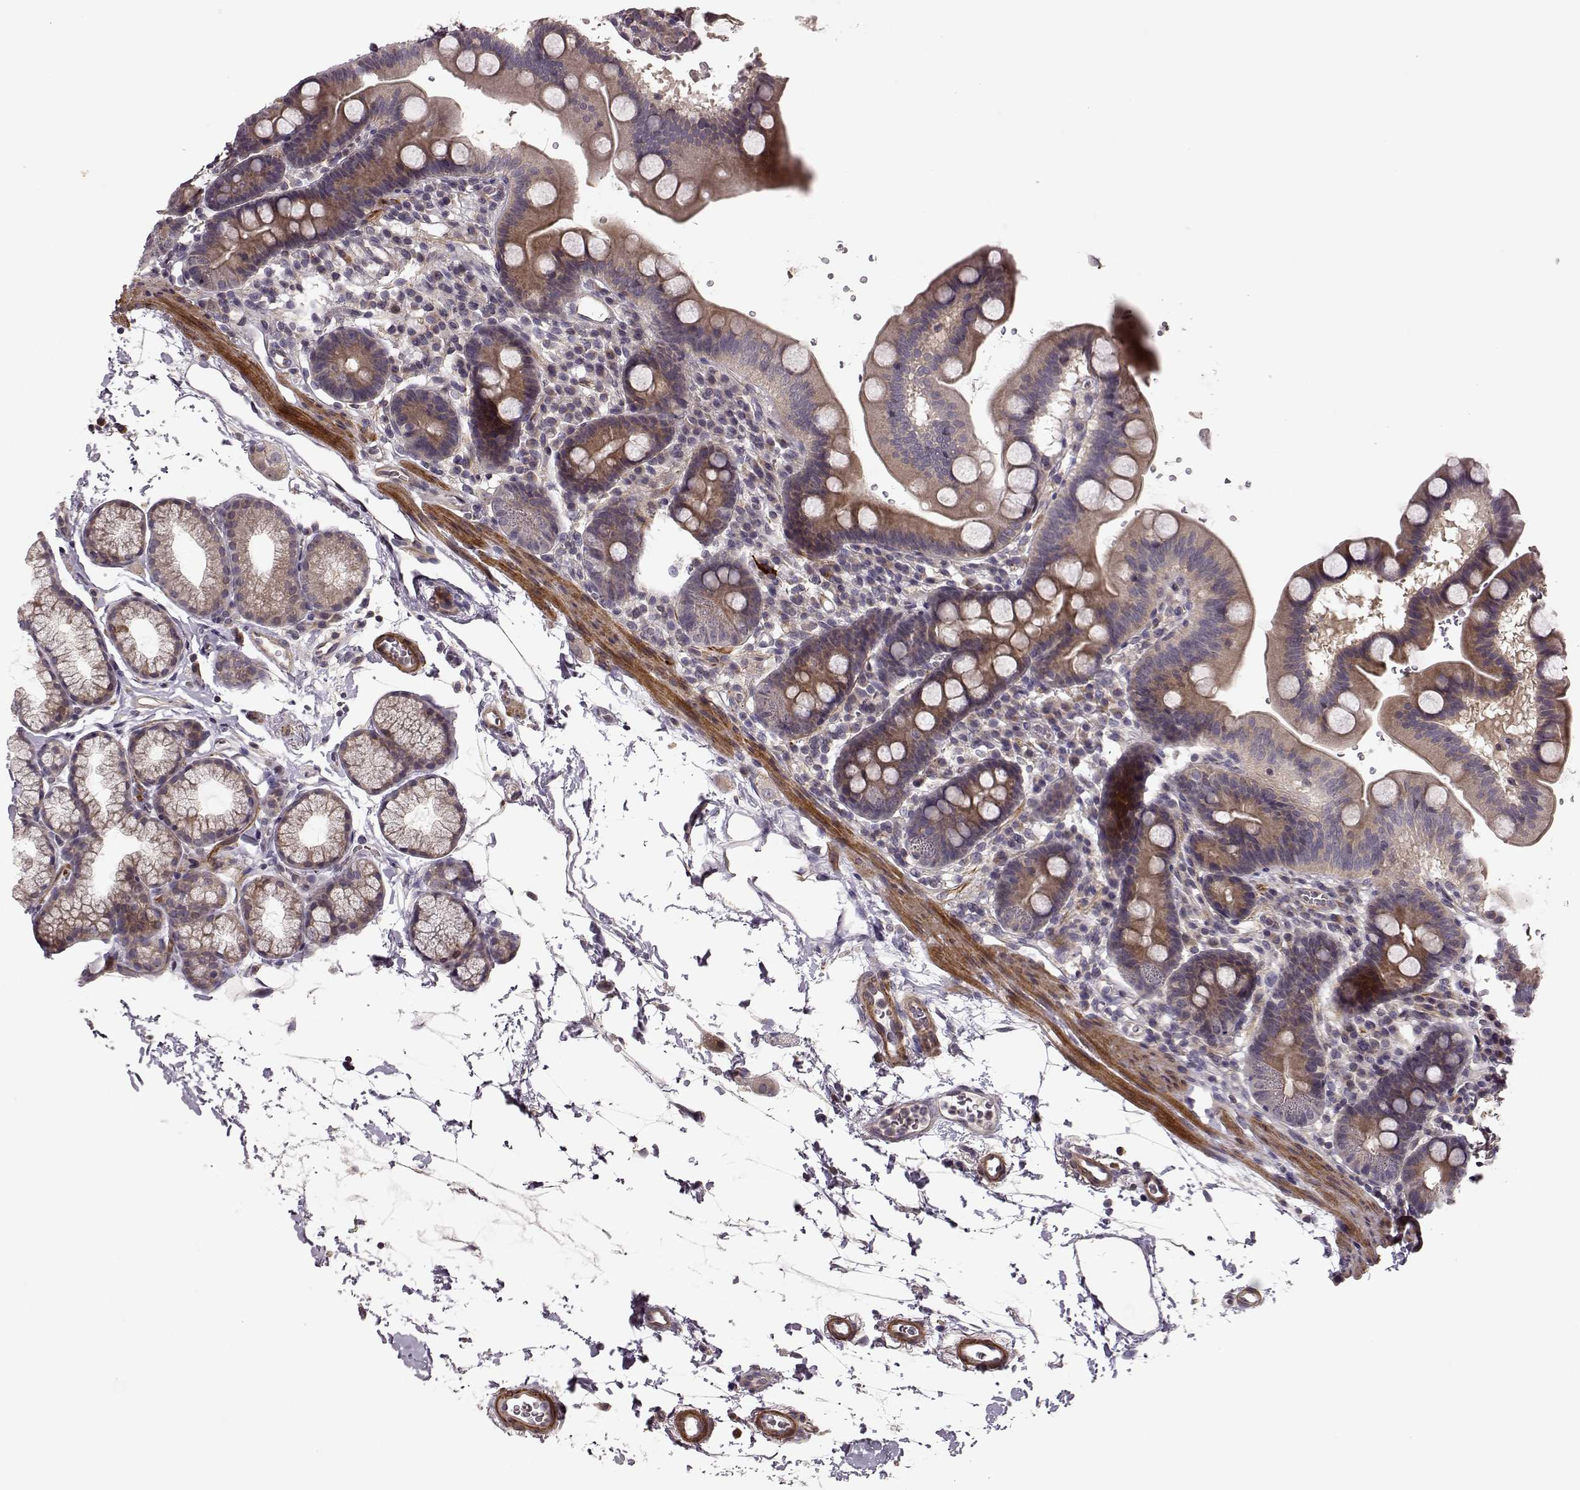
{"staining": {"intensity": "weak", "quantity": "25%-75%", "location": "cytoplasmic/membranous"}, "tissue": "duodenum", "cell_type": "Glandular cells", "image_type": "normal", "snomed": [{"axis": "morphology", "description": "Normal tissue, NOS"}, {"axis": "topography", "description": "Duodenum"}], "caption": "Normal duodenum was stained to show a protein in brown. There is low levels of weak cytoplasmic/membranous expression in approximately 25%-75% of glandular cells.", "gene": "SLAIN2", "patient": {"sex": "male", "age": 59}}